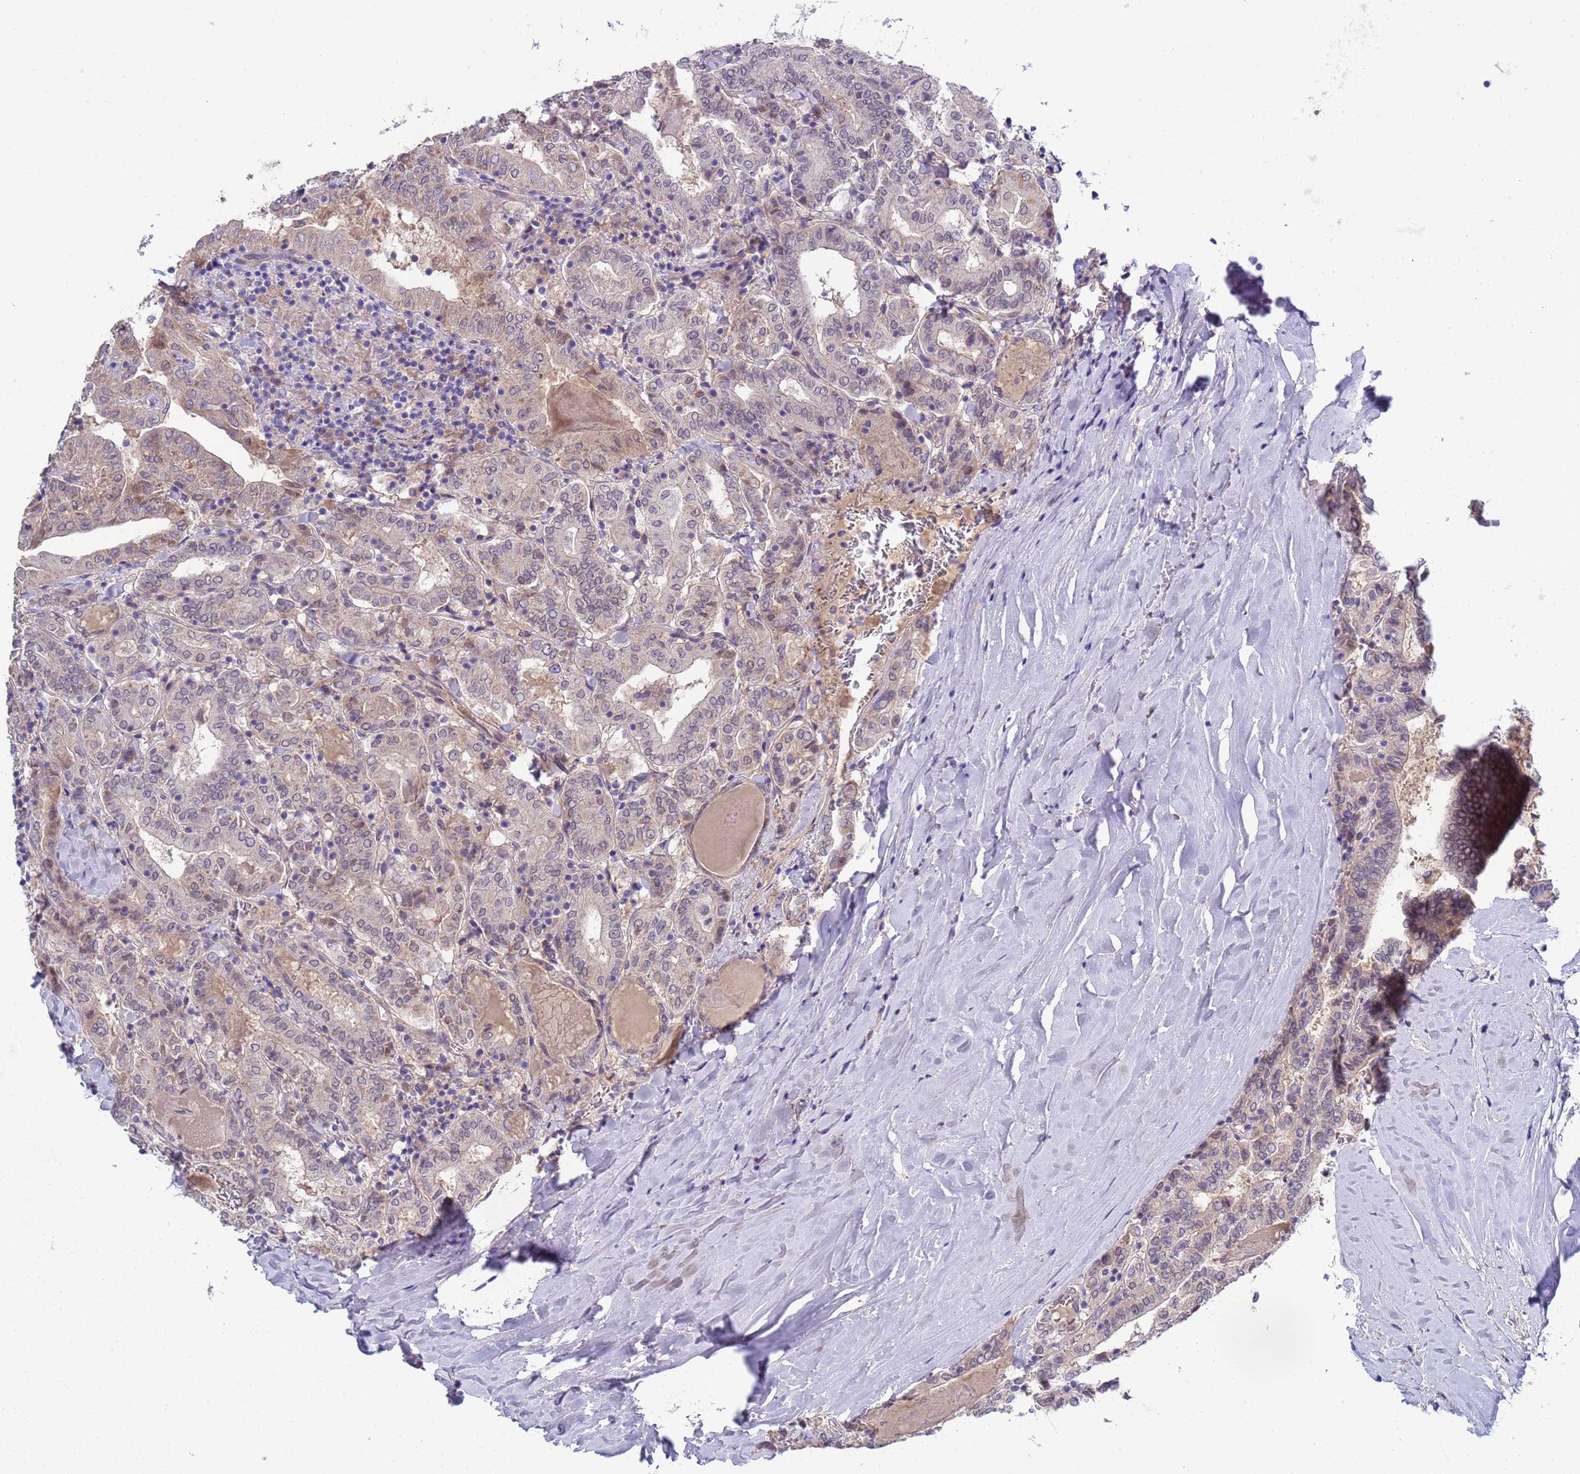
{"staining": {"intensity": "weak", "quantity": "<25%", "location": "cytoplasmic/membranous"}, "tissue": "thyroid cancer", "cell_type": "Tumor cells", "image_type": "cancer", "snomed": [{"axis": "morphology", "description": "Papillary adenocarcinoma, NOS"}, {"axis": "topography", "description": "Thyroid gland"}], "caption": "Immunohistochemistry (IHC) histopathology image of human papillary adenocarcinoma (thyroid) stained for a protein (brown), which displays no expression in tumor cells.", "gene": "TRMT10A", "patient": {"sex": "female", "age": 72}}